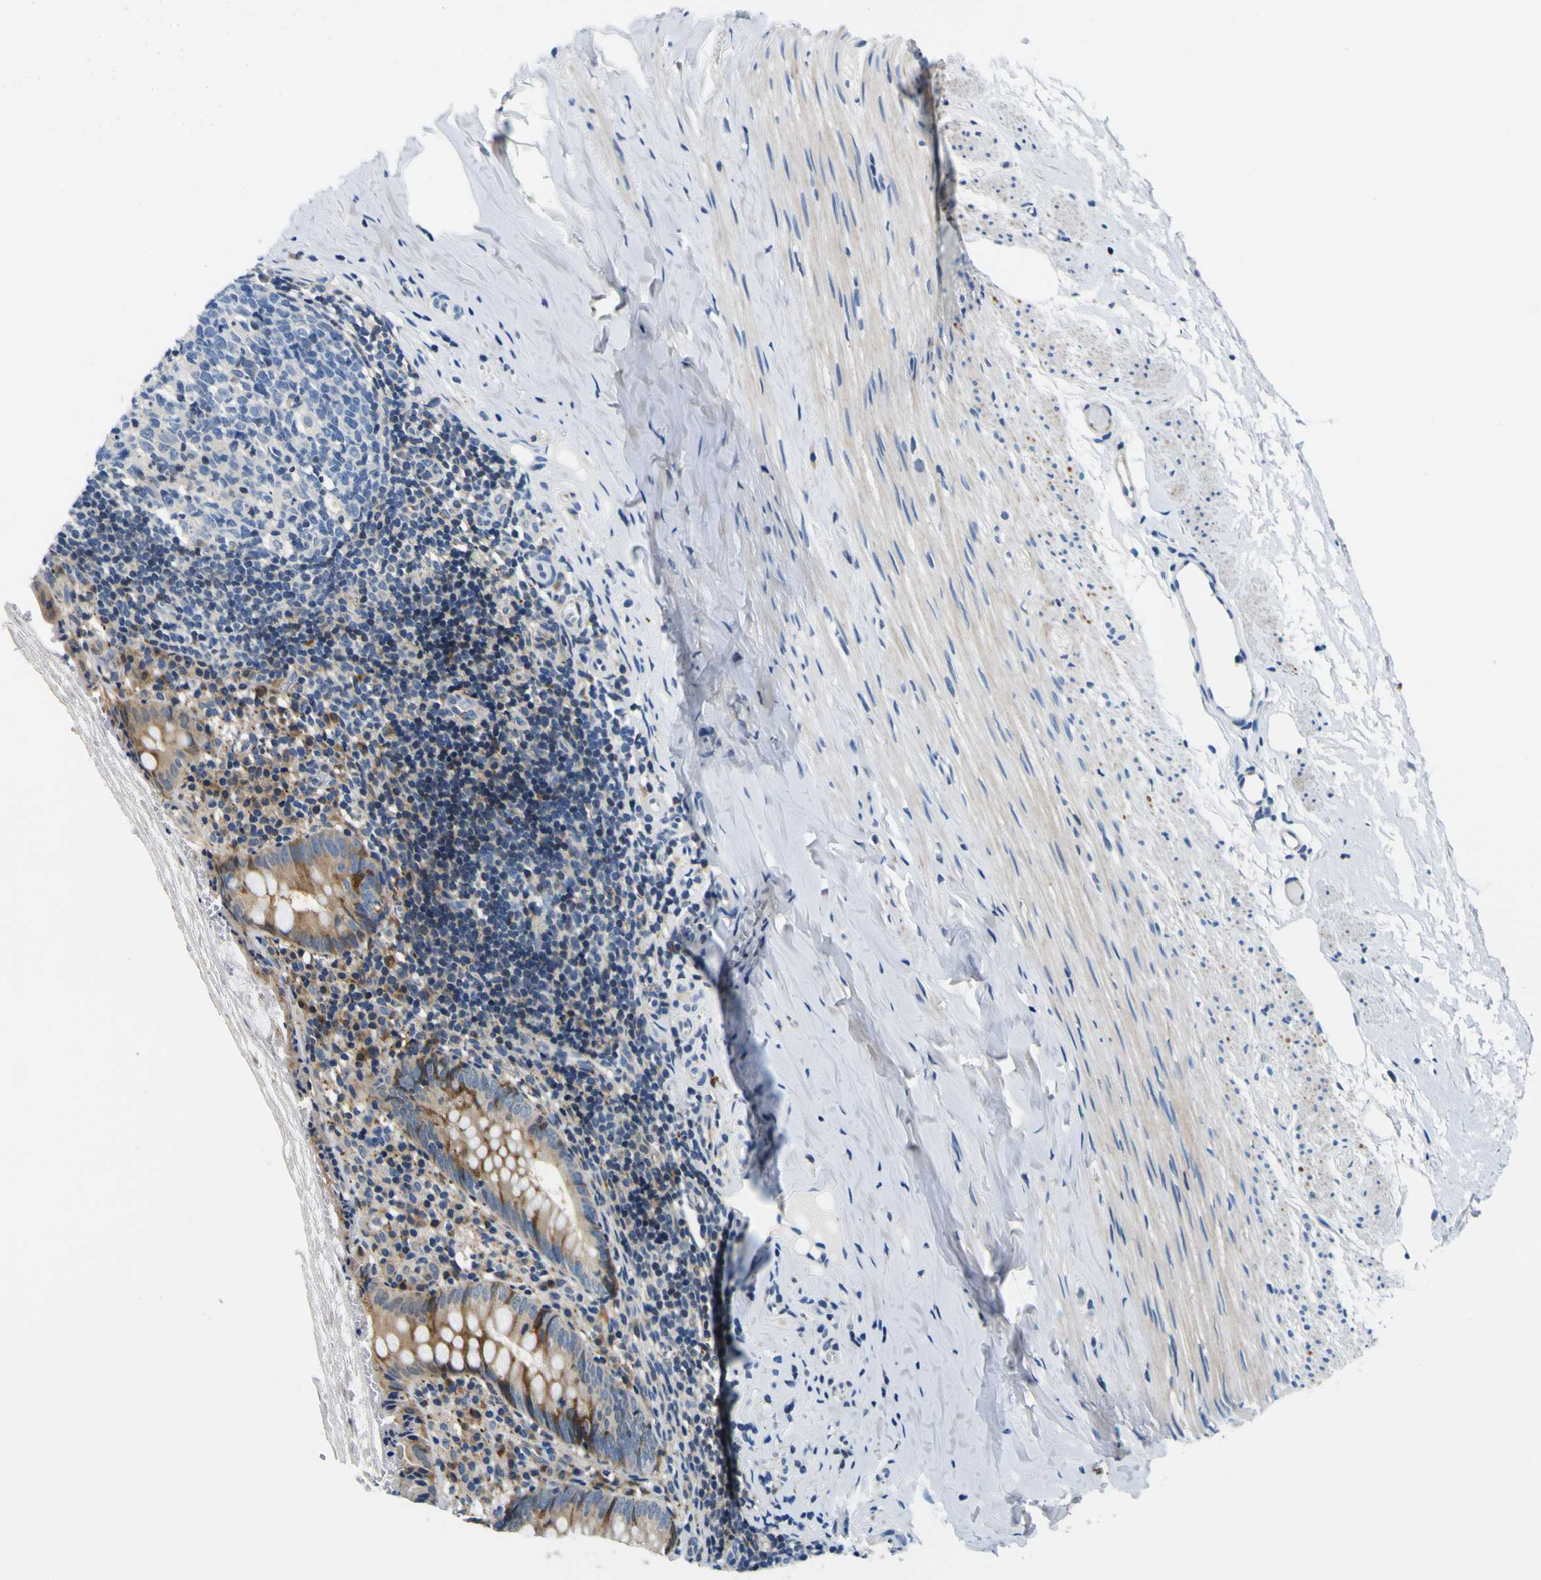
{"staining": {"intensity": "moderate", "quantity": ">75%", "location": "cytoplasmic/membranous"}, "tissue": "appendix", "cell_type": "Glandular cells", "image_type": "normal", "snomed": [{"axis": "morphology", "description": "Normal tissue, NOS"}, {"axis": "topography", "description": "Appendix"}], "caption": "Protein positivity by immunohistochemistry (IHC) demonstrates moderate cytoplasmic/membranous expression in about >75% of glandular cells in benign appendix. (DAB IHC, brown staining for protein, blue staining for nuclei).", "gene": "NLRP3", "patient": {"sex": "female", "age": 10}}